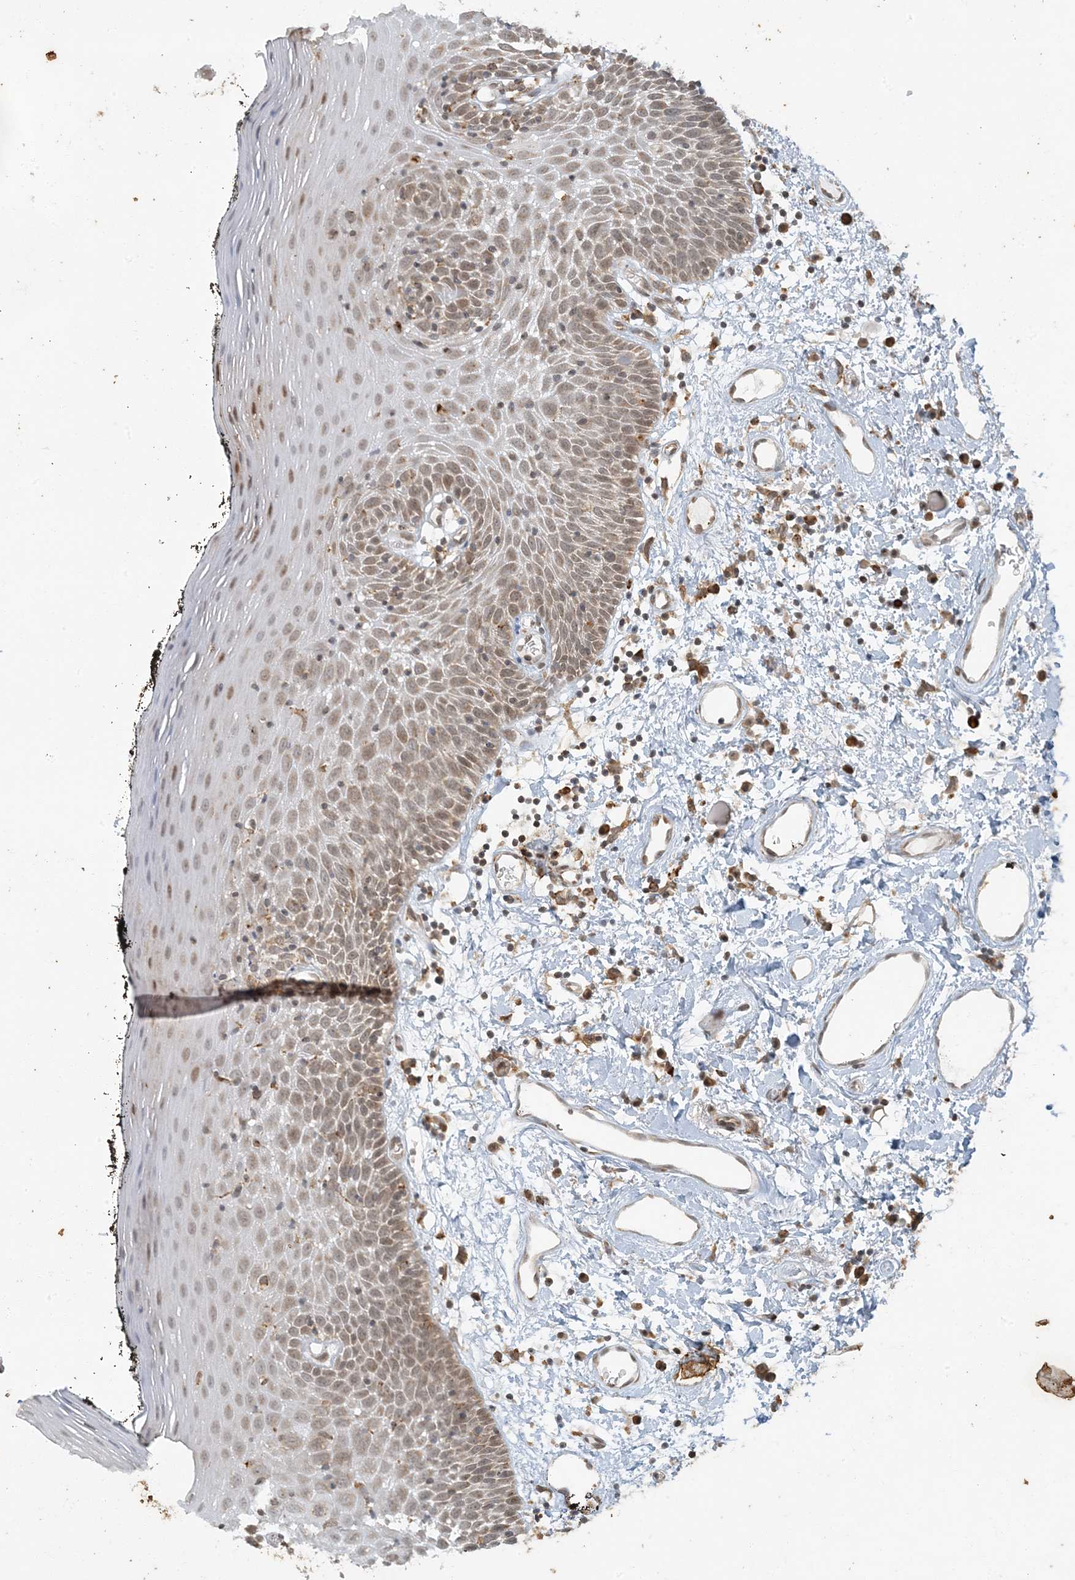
{"staining": {"intensity": "moderate", "quantity": "25%-75%", "location": "cytoplasmic/membranous,nuclear"}, "tissue": "oral mucosa", "cell_type": "Squamous epithelial cells", "image_type": "normal", "snomed": [{"axis": "morphology", "description": "Normal tissue, NOS"}, {"axis": "topography", "description": "Oral tissue"}], "caption": "Immunohistochemistry (IHC) of unremarkable oral mucosa shows medium levels of moderate cytoplasmic/membranous,nuclear staining in approximately 25%-75% of squamous epithelial cells.", "gene": "AK9", "patient": {"sex": "male", "age": 74}}